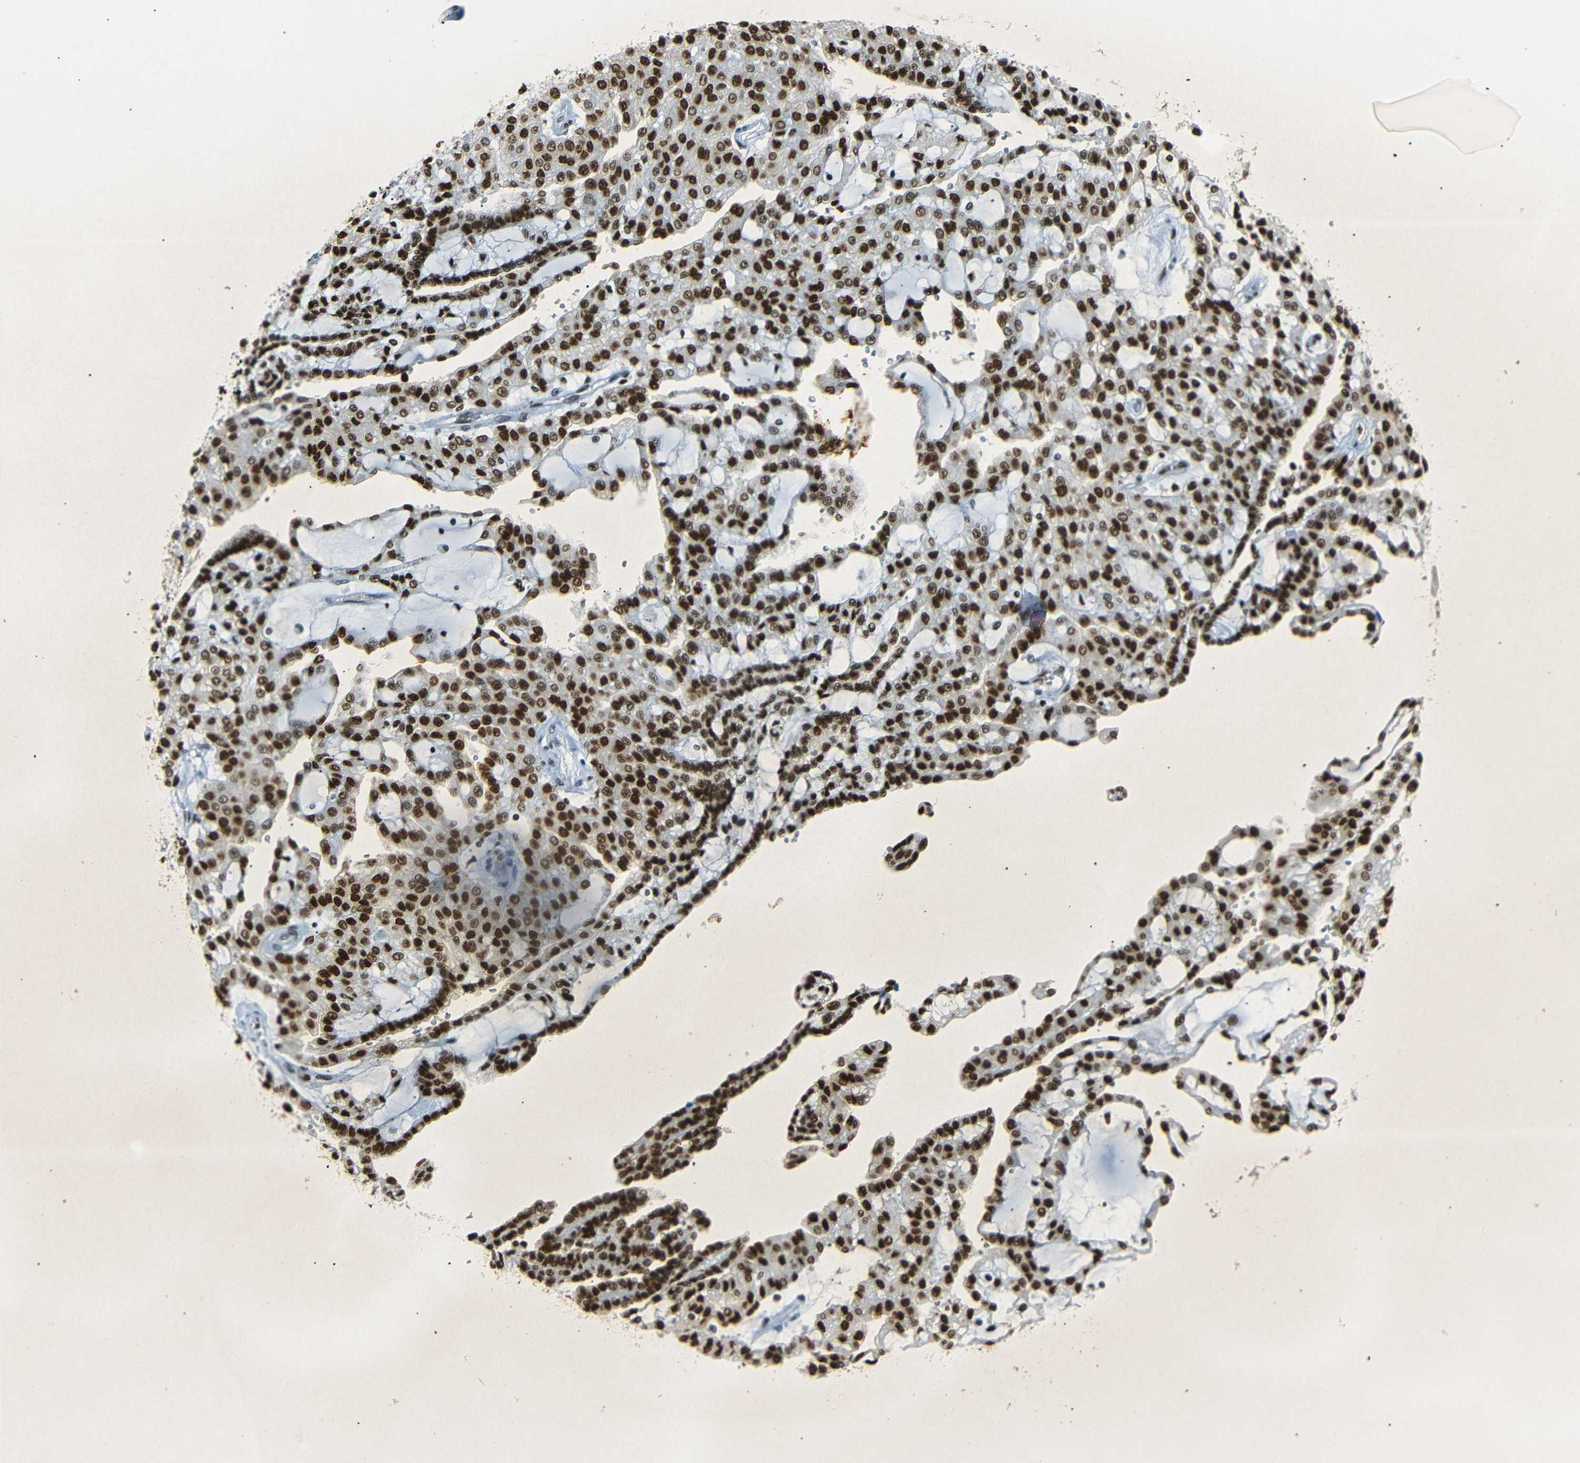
{"staining": {"intensity": "strong", "quantity": ">75%", "location": "nuclear"}, "tissue": "renal cancer", "cell_type": "Tumor cells", "image_type": "cancer", "snomed": [{"axis": "morphology", "description": "Adenocarcinoma, NOS"}, {"axis": "topography", "description": "Kidney"}], "caption": "Human adenocarcinoma (renal) stained for a protein (brown) reveals strong nuclear positive expression in about >75% of tumor cells.", "gene": "HMGN1", "patient": {"sex": "male", "age": 63}}